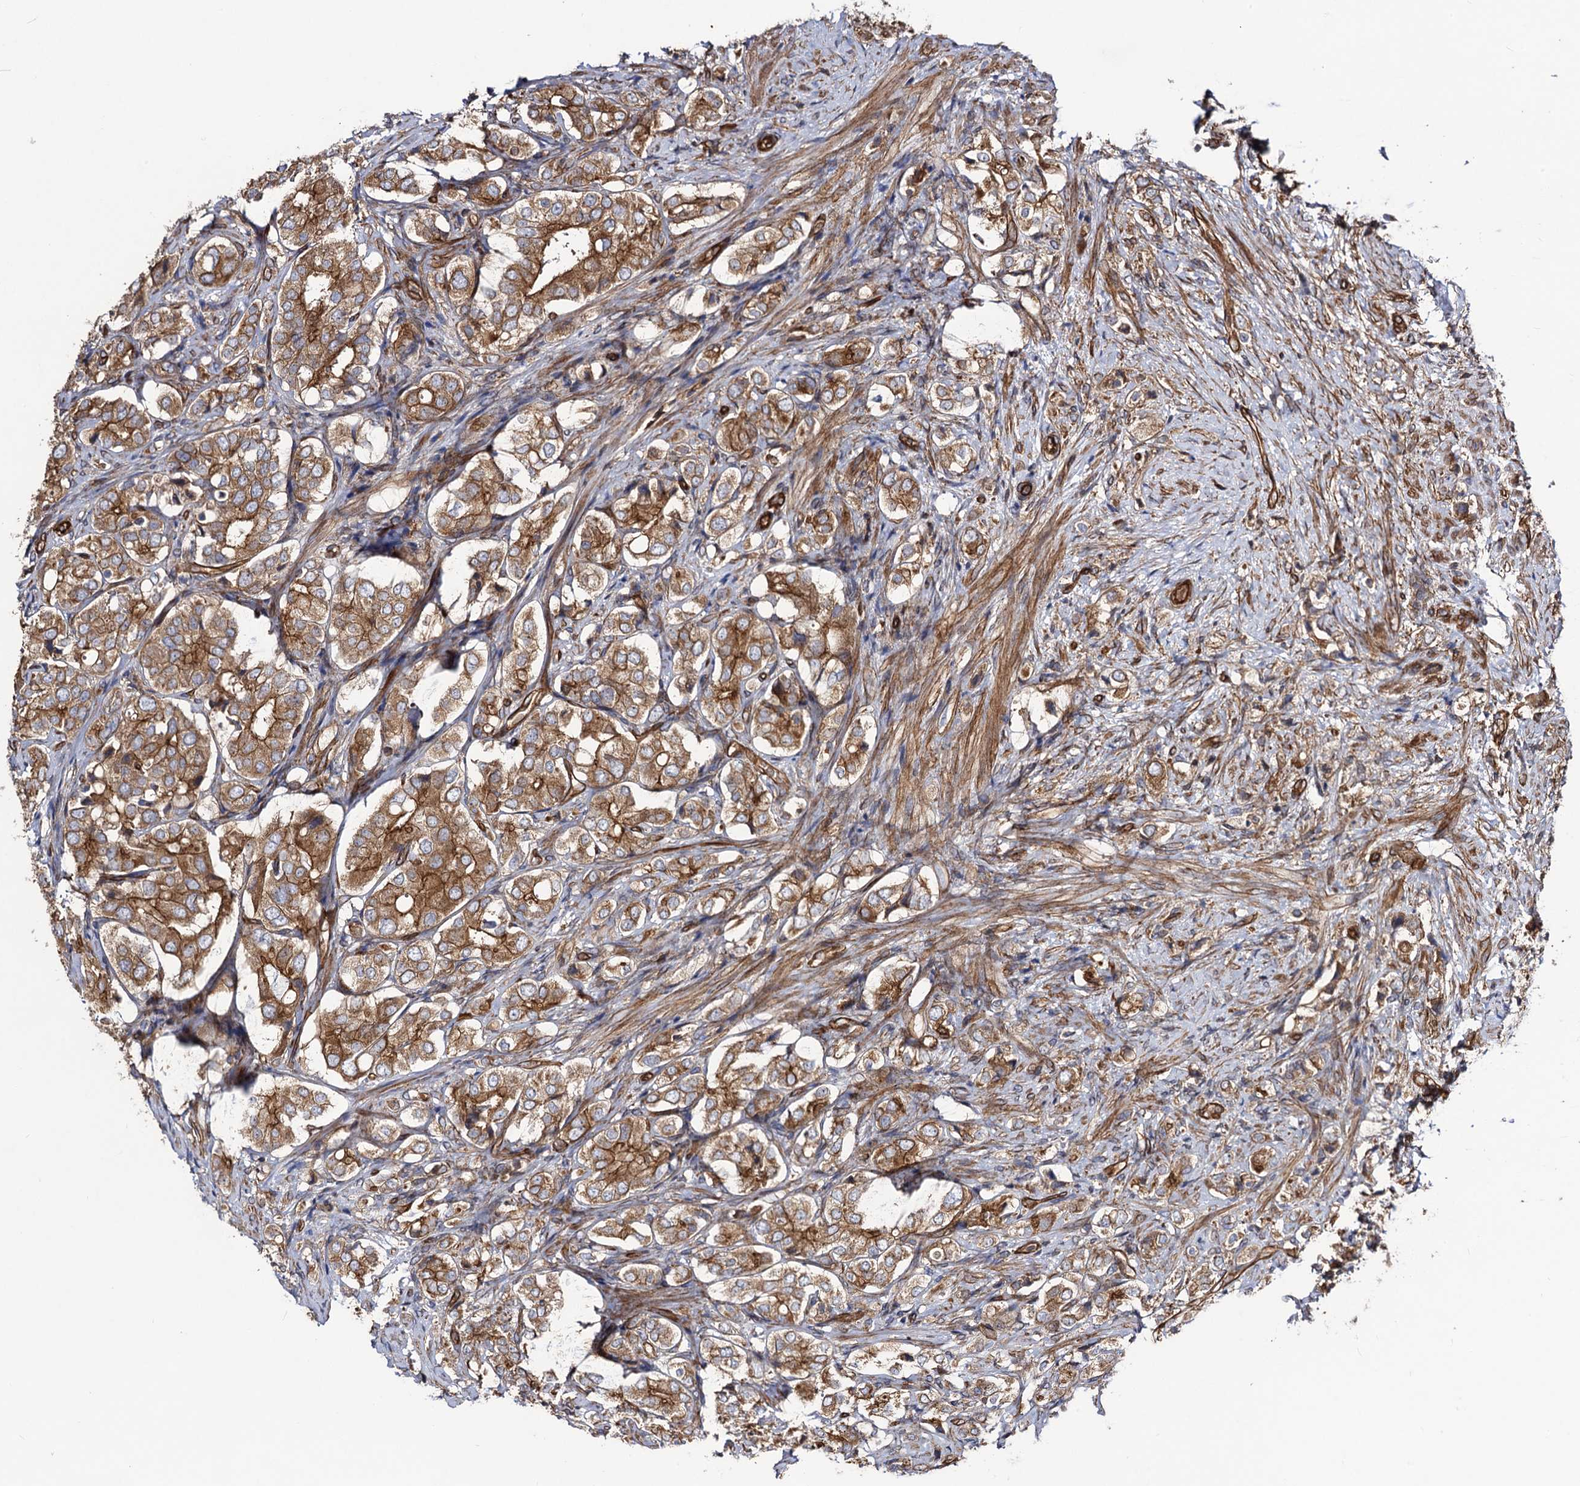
{"staining": {"intensity": "moderate", "quantity": ">75%", "location": "cytoplasmic/membranous"}, "tissue": "prostate cancer", "cell_type": "Tumor cells", "image_type": "cancer", "snomed": [{"axis": "morphology", "description": "Adenocarcinoma, High grade"}, {"axis": "topography", "description": "Prostate"}], "caption": "Immunohistochemical staining of human prostate cancer demonstrates moderate cytoplasmic/membranous protein staining in about >75% of tumor cells.", "gene": "CIP2A", "patient": {"sex": "male", "age": 65}}